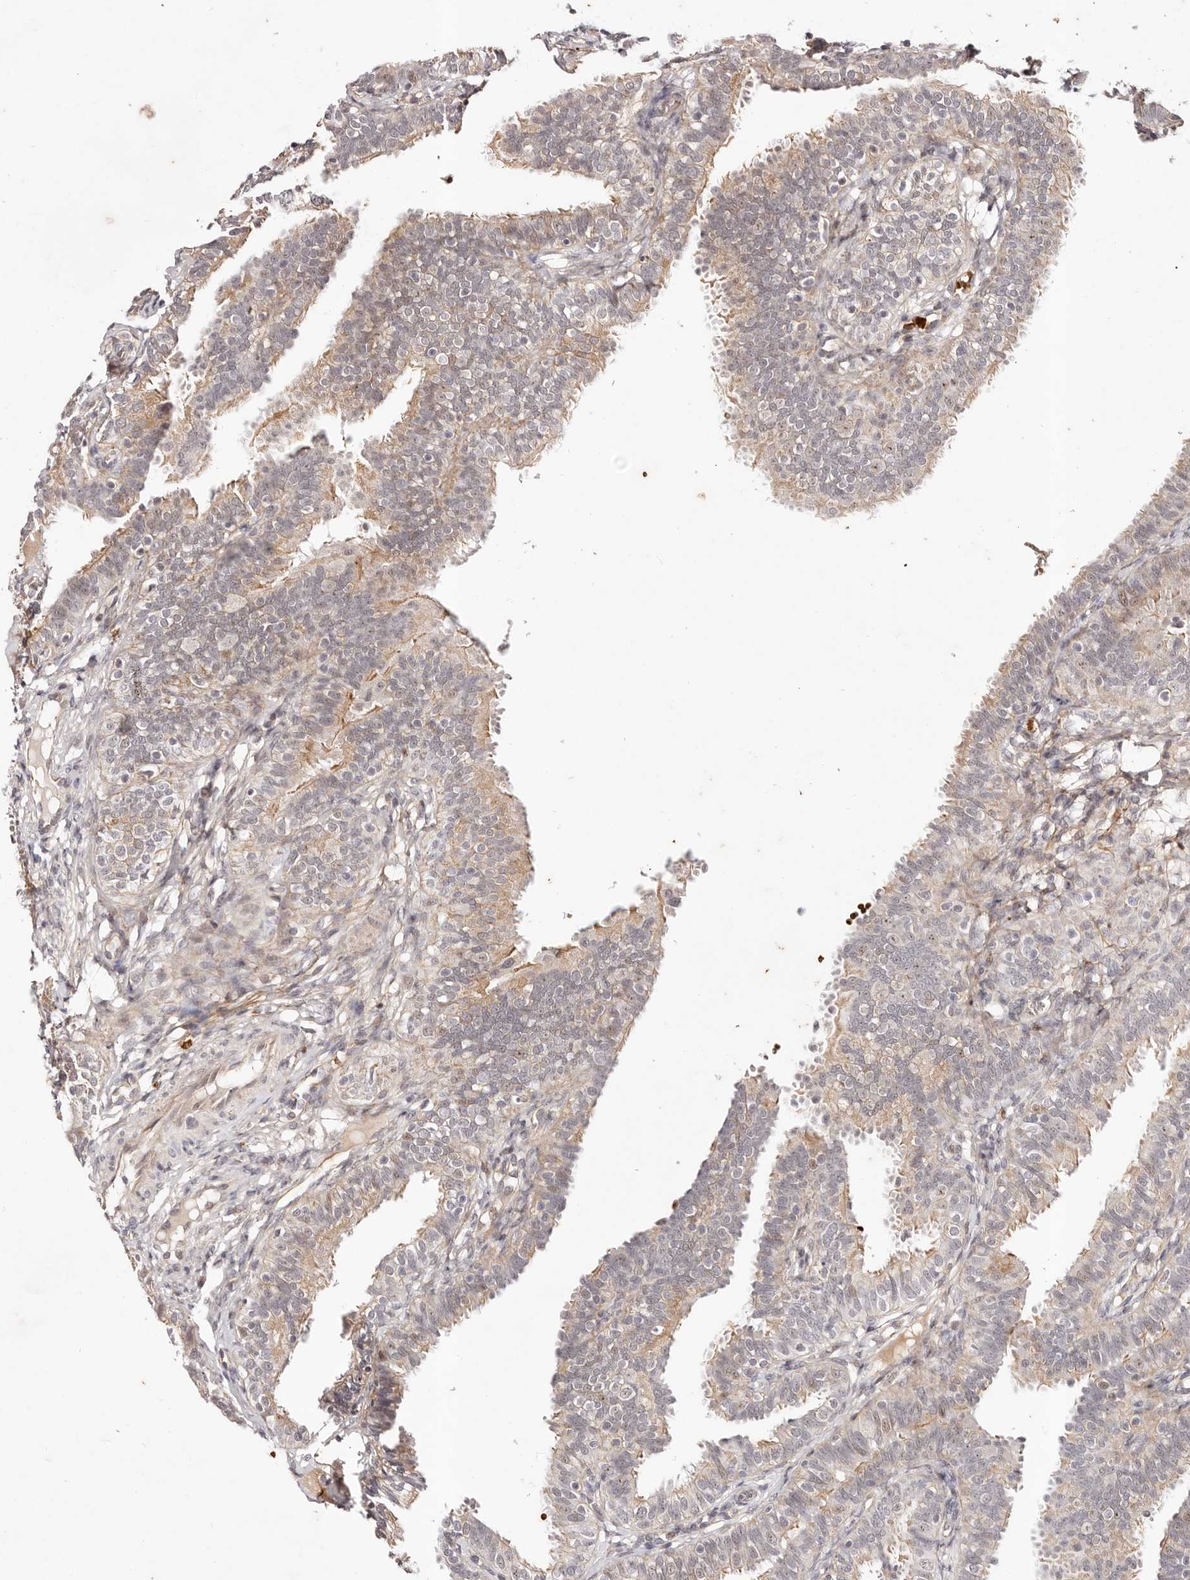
{"staining": {"intensity": "weak", "quantity": "25%-75%", "location": "cytoplasmic/membranous"}, "tissue": "fallopian tube", "cell_type": "Glandular cells", "image_type": "normal", "snomed": [{"axis": "morphology", "description": "Normal tissue, NOS"}, {"axis": "topography", "description": "Fallopian tube"}], "caption": "Immunohistochemistry image of benign fallopian tube: human fallopian tube stained using immunohistochemistry (IHC) demonstrates low levels of weak protein expression localized specifically in the cytoplasmic/membranous of glandular cells, appearing as a cytoplasmic/membranous brown color.", "gene": "WRN", "patient": {"sex": "female", "age": 35}}